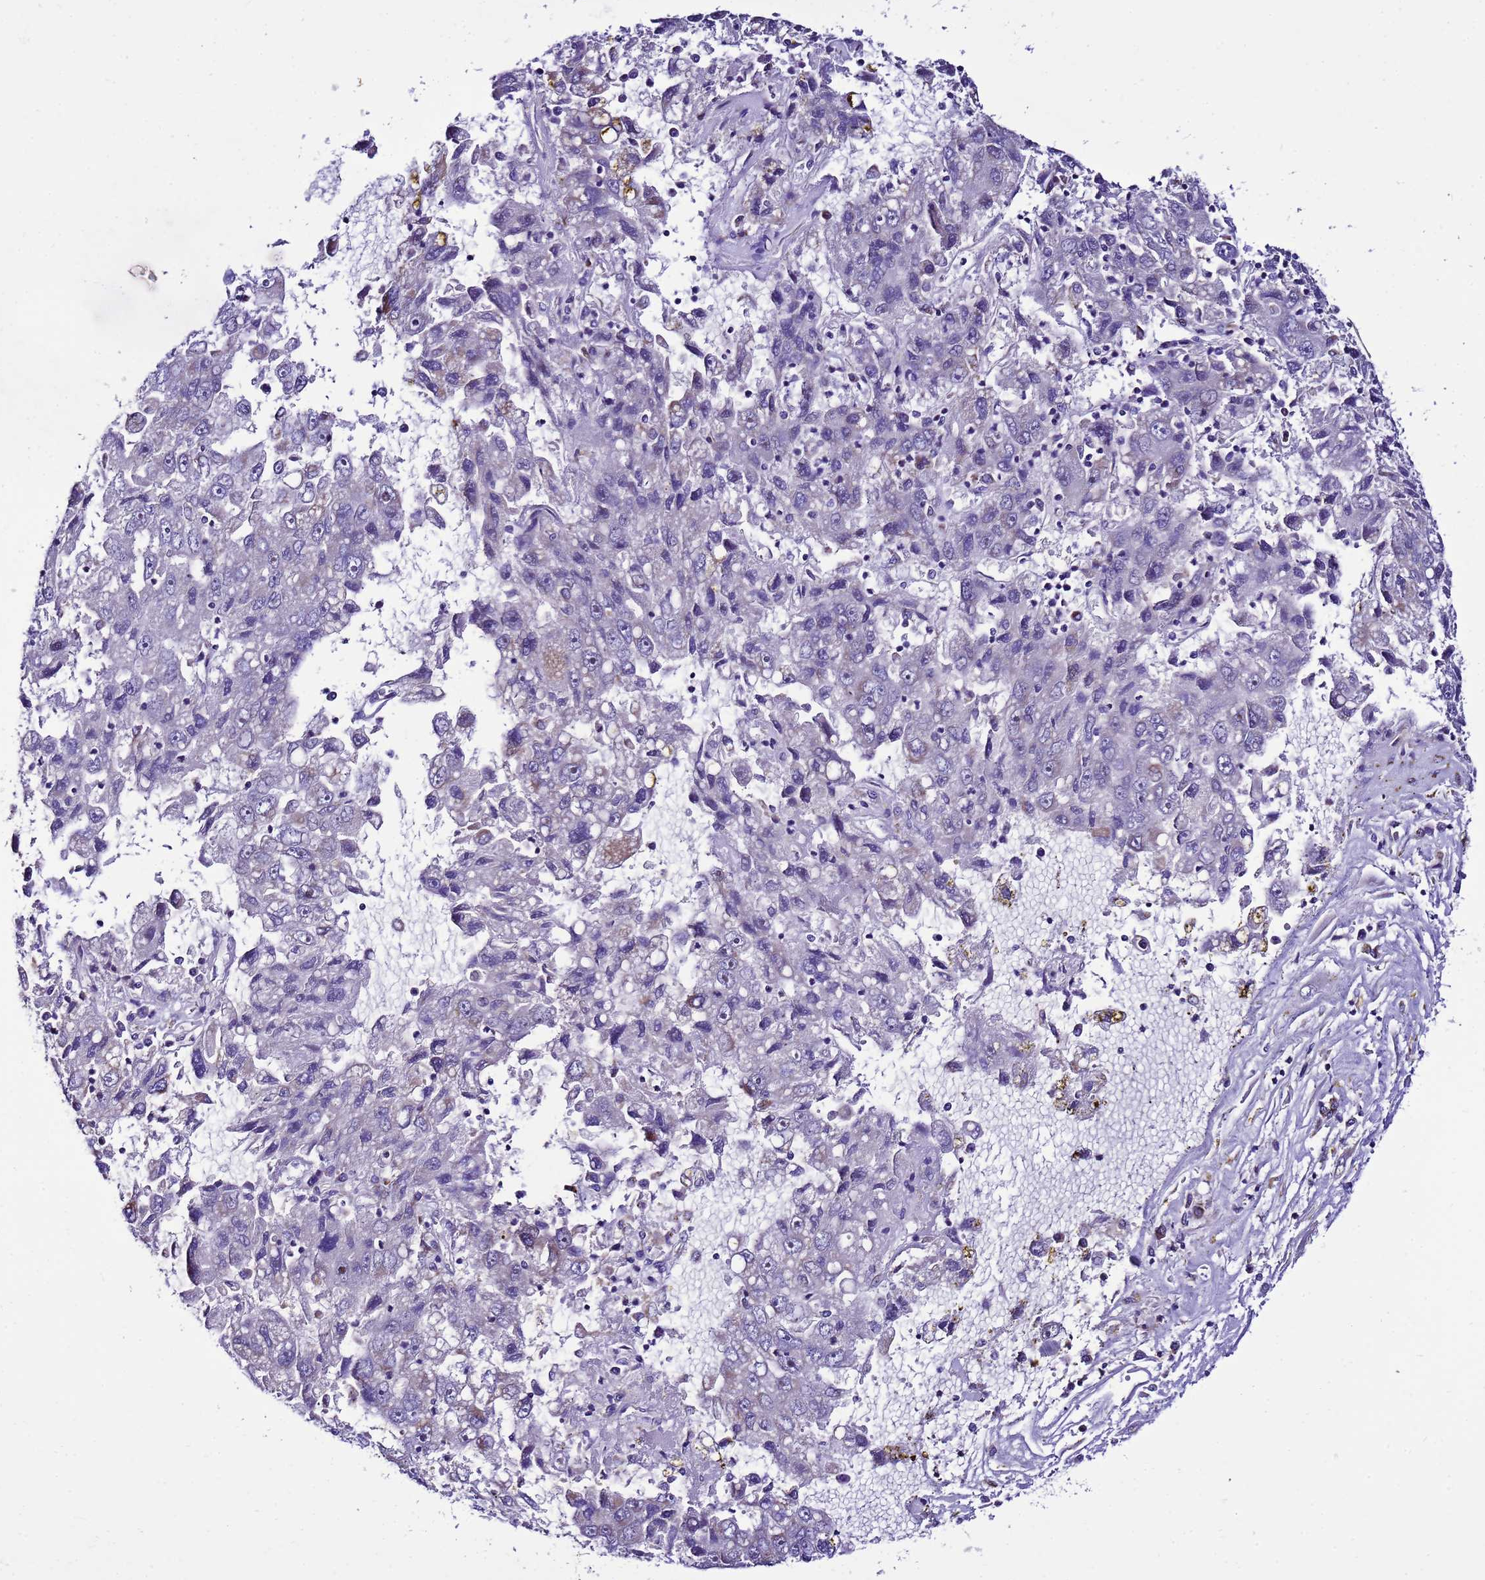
{"staining": {"intensity": "moderate", "quantity": "<25%", "location": "cytoplasmic/membranous"}, "tissue": "liver cancer", "cell_type": "Tumor cells", "image_type": "cancer", "snomed": [{"axis": "morphology", "description": "Carcinoma, Hepatocellular, NOS"}, {"axis": "topography", "description": "Liver"}], "caption": "High-magnification brightfield microscopy of liver cancer (hepatocellular carcinoma) stained with DAB (3,3'-diaminobenzidine) (brown) and counterstained with hematoxylin (blue). tumor cells exhibit moderate cytoplasmic/membranous staining is identified in approximately<25% of cells.", "gene": "DPH6", "patient": {"sex": "male", "age": 49}}